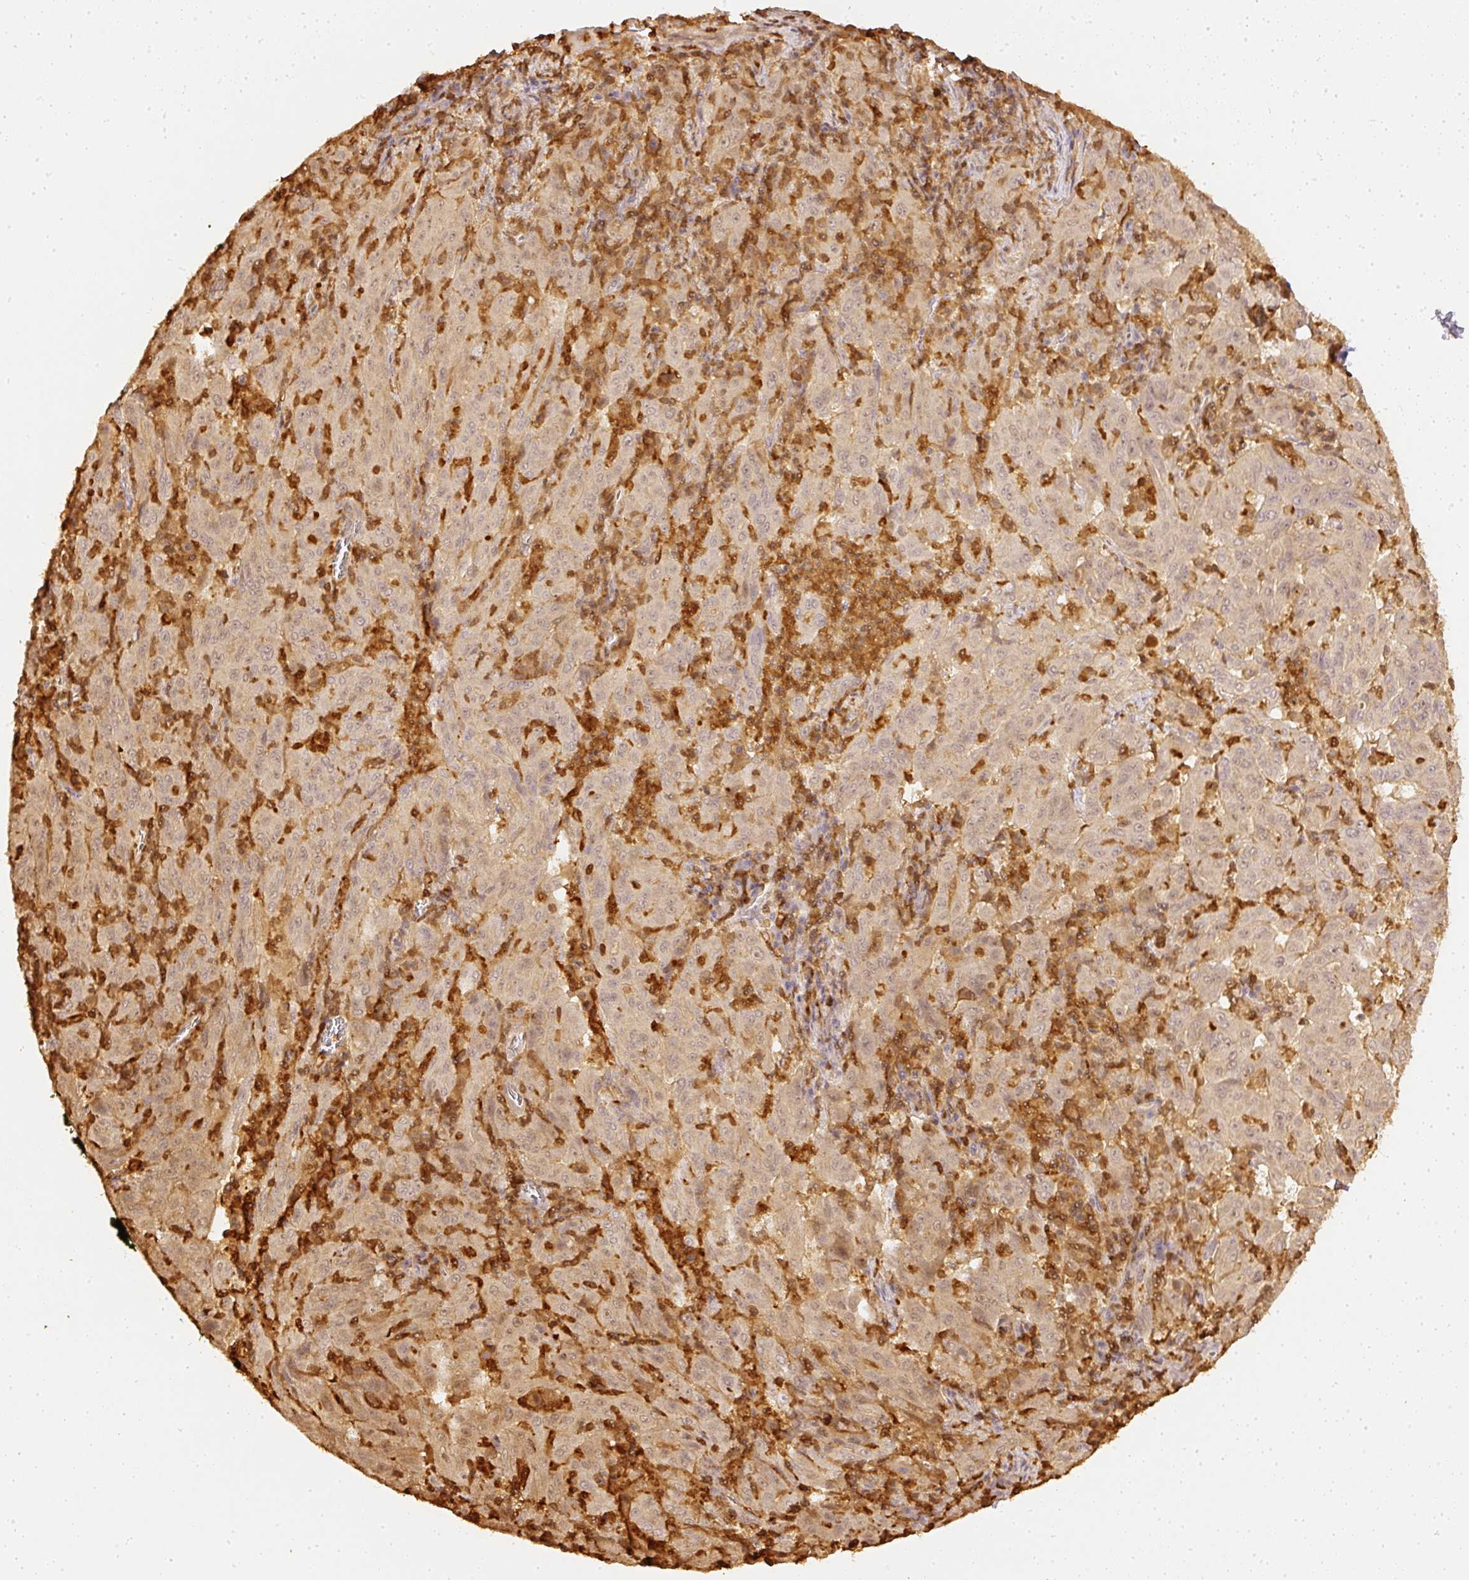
{"staining": {"intensity": "weak", "quantity": "<25%", "location": "cytoplasmic/membranous"}, "tissue": "pancreatic cancer", "cell_type": "Tumor cells", "image_type": "cancer", "snomed": [{"axis": "morphology", "description": "Adenocarcinoma, NOS"}, {"axis": "topography", "description": "Pancreas"}], "caption": "Tumor cells show no significant positivity in adenocarcinoma (pancreatic).", "gene": "PFN1", "patient": {"sex": "male", "age": 63}}